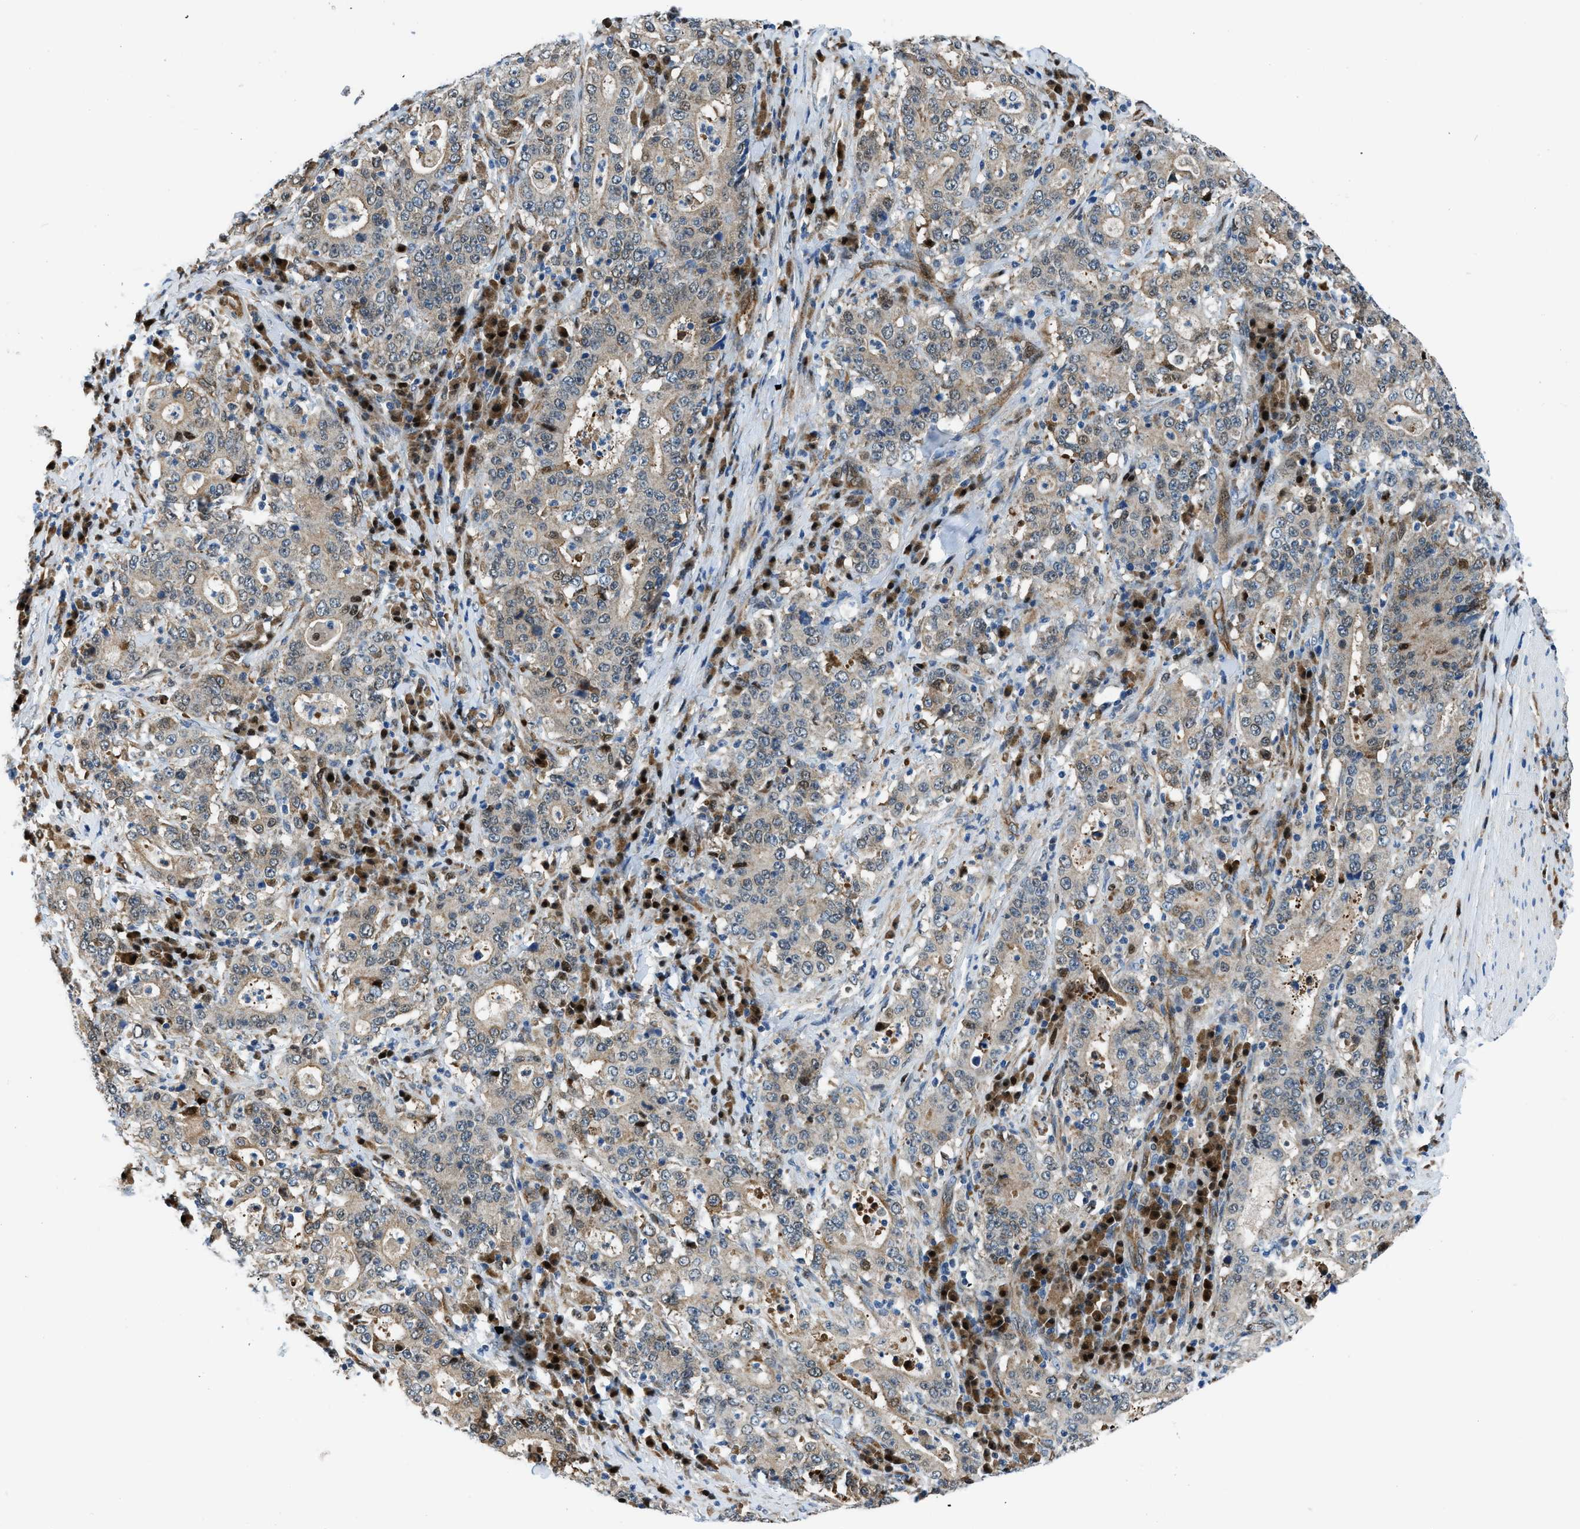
{"staining": {"intensity": "weak", "quantity": ">75%", "location": "cytoplasmic/membranous,nuclear"}, "tissue": "stomach cancer", "cell_type": "Tumor cells", "image_type": "cancer", "snomed": [{"axis": "morphology", "description": "Normal tissue, NOS"}, {"axis": "morphology", "description": "Adenocarcinoma, NOS"}, {"axis": "topography", "description": "Stomach, upper"}, {"axis": "topography", "description": "Stomach"}], "caption": "Approximately >75% of tumor cells in human adenocarcinoma (stomach) exhibit weak cytoplasmic/membranous and nuclear protein staining as visualized by brown immunohistochemical staining.", "gene": "YWHAE", "patient": {"sex": "male", "age": 59}}